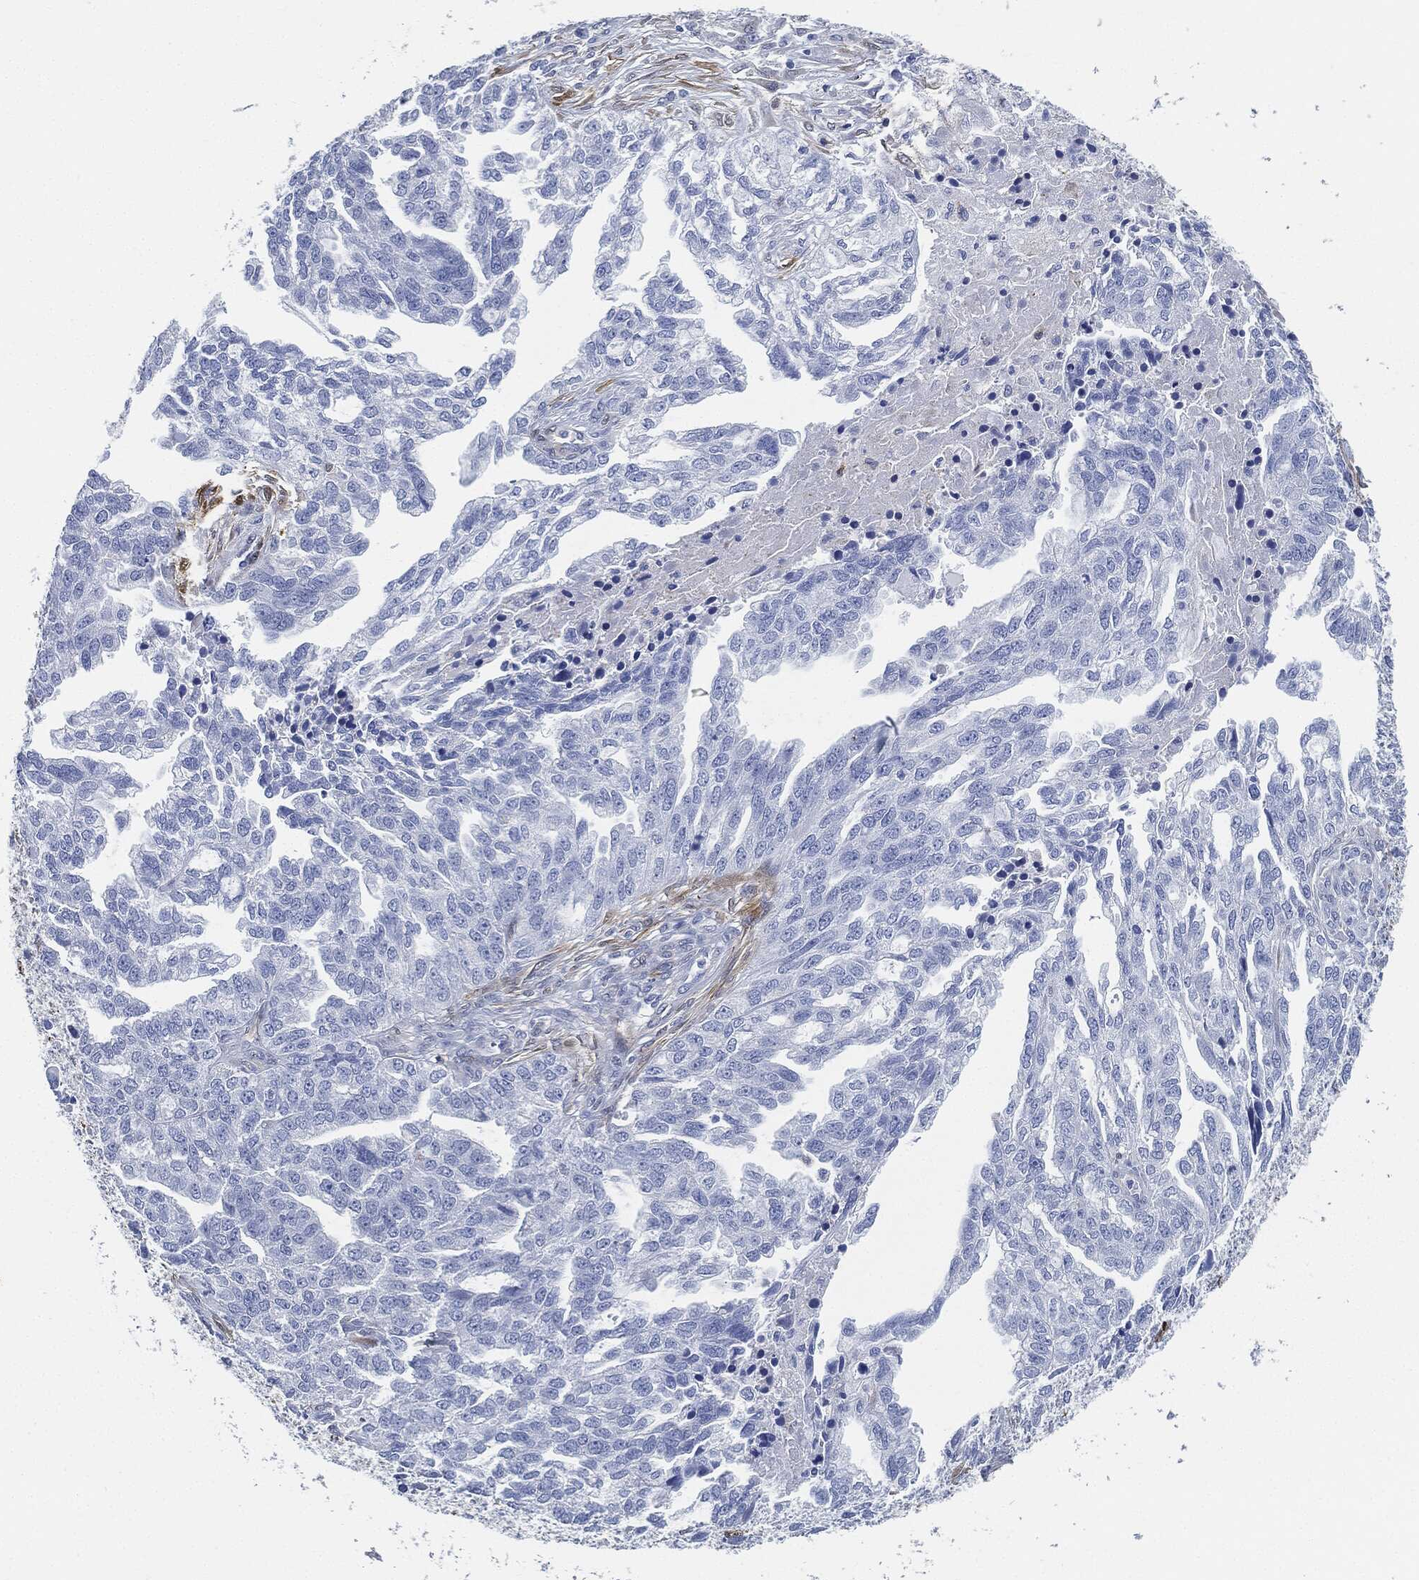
{"staining": {"intensity": "negative", "quantity": "none", "location": "none"}, "tissue": "ovarian cancer", "cell_type": "Tumor cells", "image_type": "cancer", "snomed": [{"axis": "morphology", "description": "Cystadenocarcinoma, serous, NOS"}, {"axis": "topography", "description": "Ovary"}], "caption": "Tumor cells are negative for protein expression in human ovarian serous cystadenocarcinoma.", "gene": "TAGLN", "patient": {"sex": "female", "age": 51}}